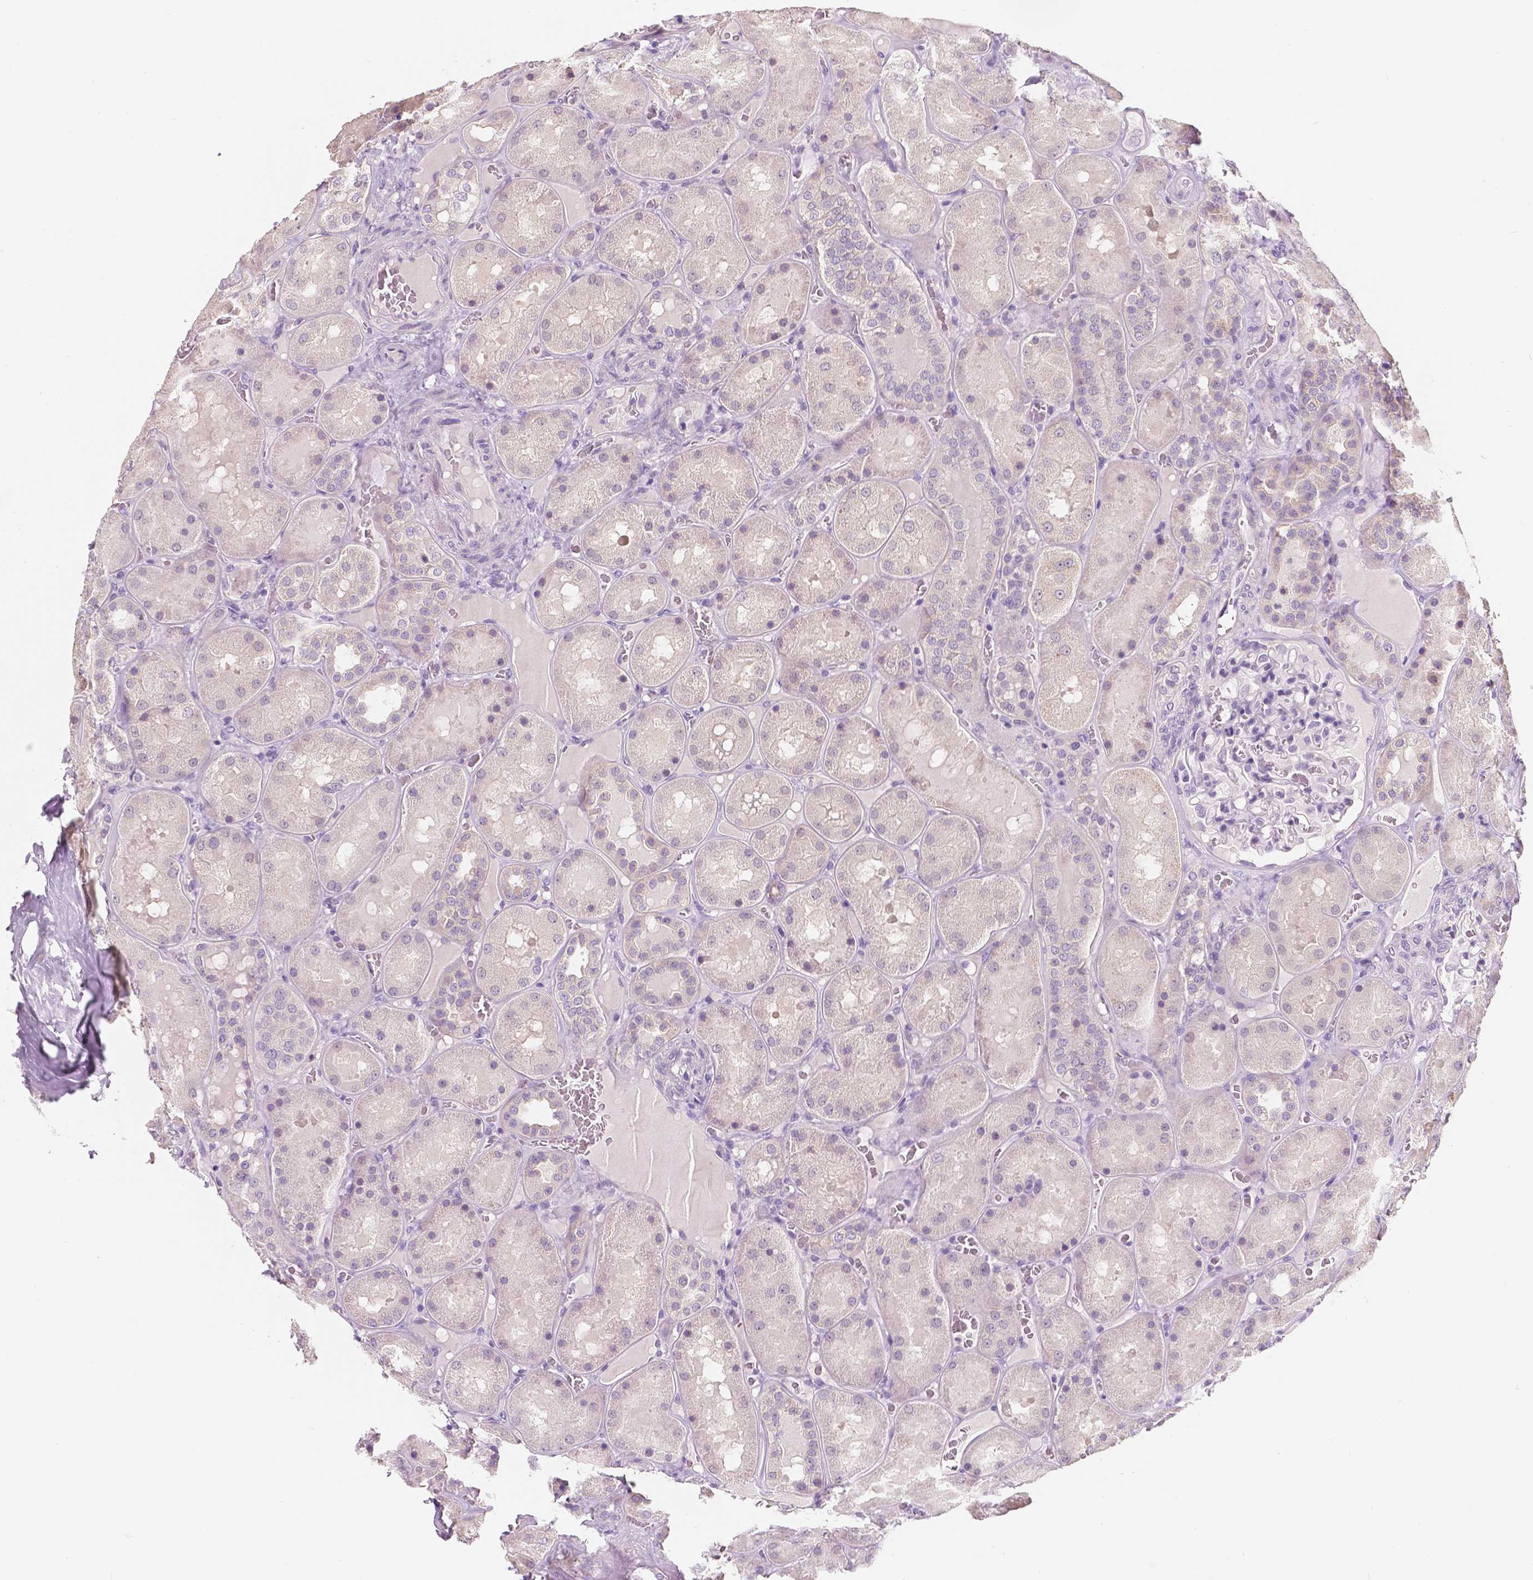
{"staining": {"intensity": "negative", "quantity": "none", "location": "none"}, "tissue": "kidney", "cell_type": "Cells in glomeruli", "image_type": "normal", "snomed": [{"axis": "morphology", "description": "Normal tissue, NOS"}, {"axis": "topography", "description": "Kidney"}], "caption": "An IHC image of normal kidney is shown. There is no staining in cells in glomeruli of kidney. (DAB (3,3'-diaminobenzidine) immunohistochemistry, high magnification).", "gene": "TAL1", "patient": {"sex": "male", "age": 73}}